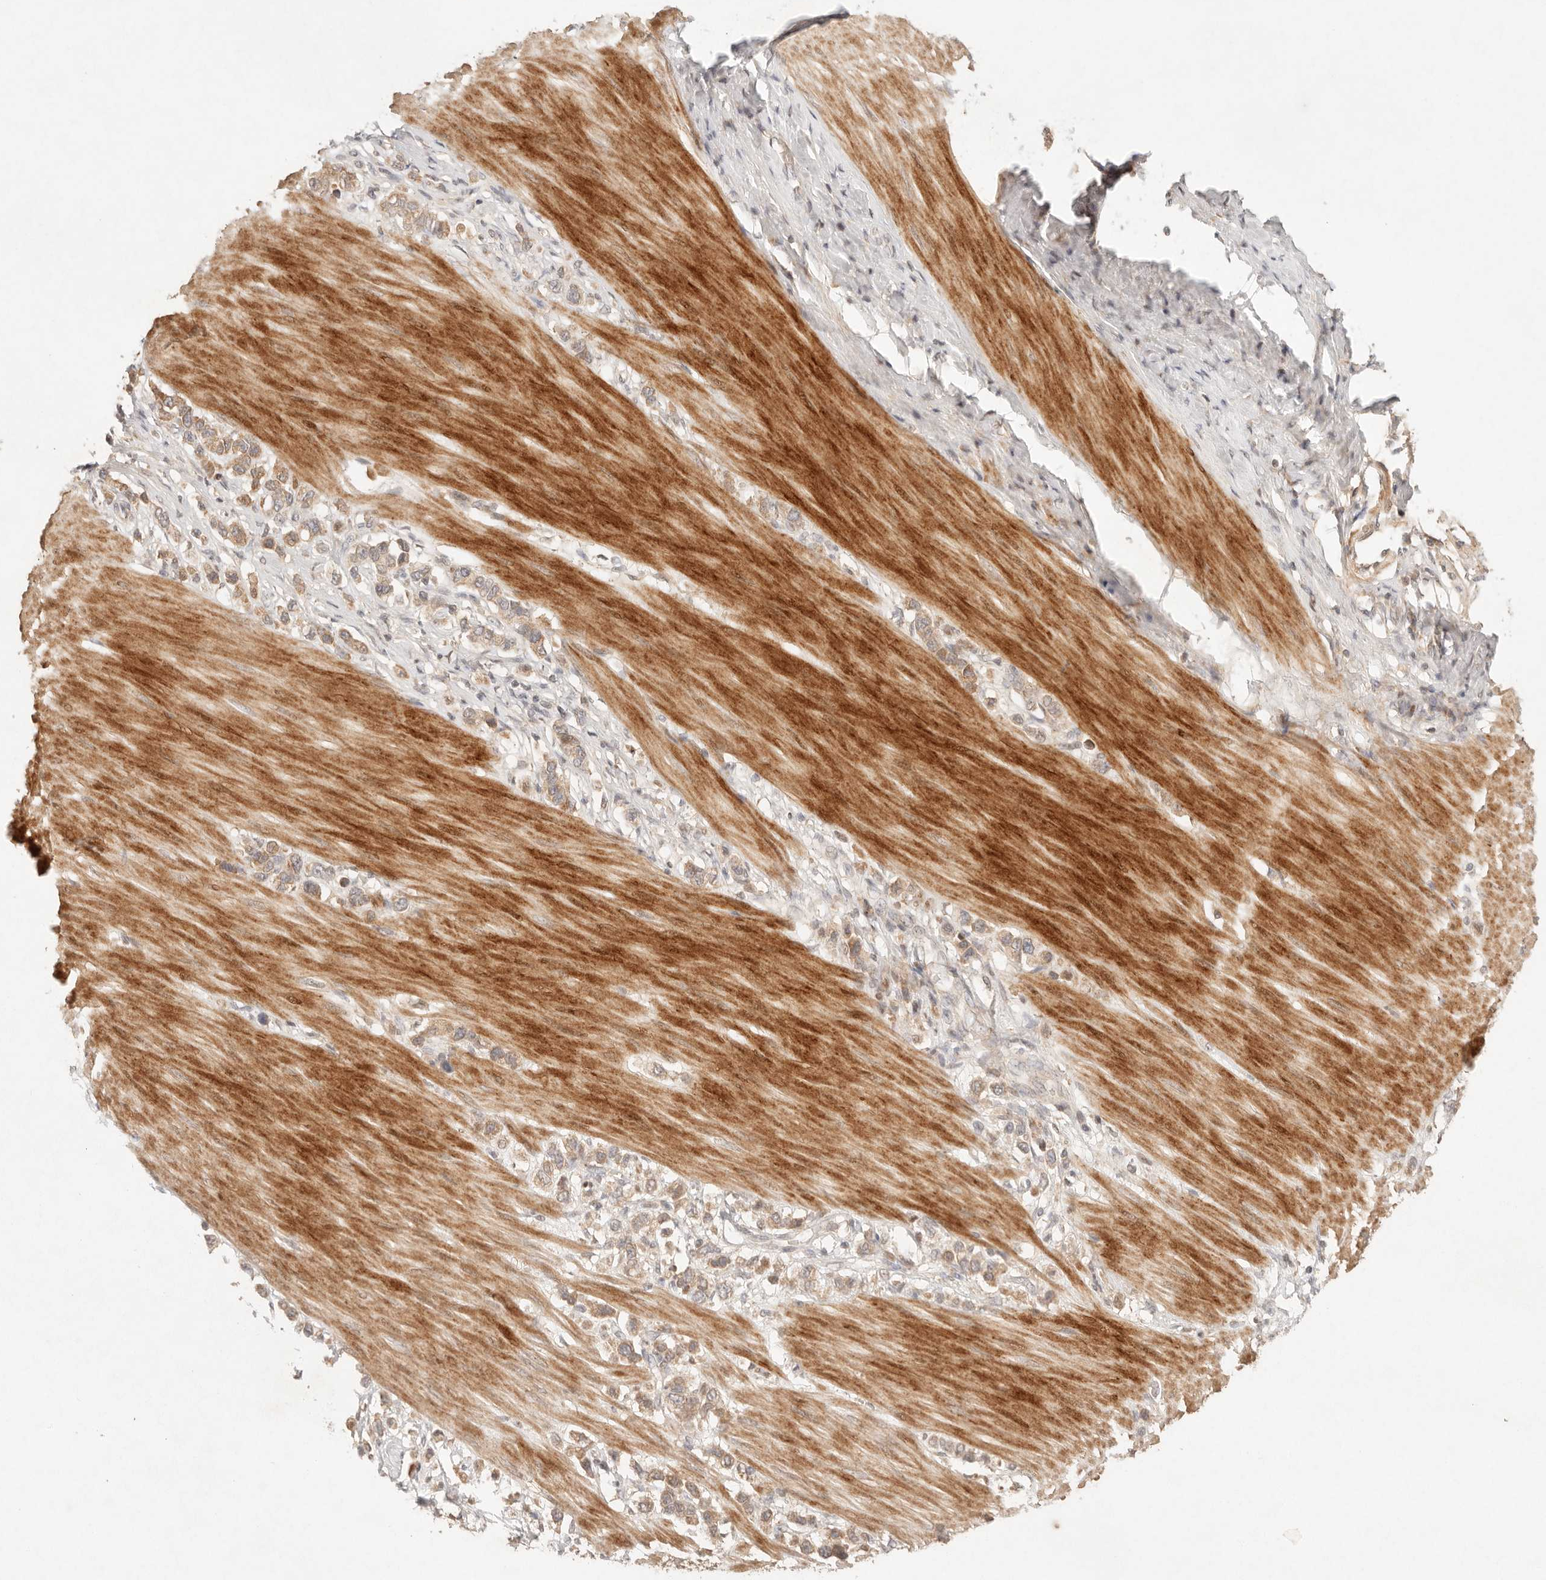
{"staining": {"intensity": "moderate", "quantity": ">75%", "location": "cytoplasmic/membranous"}, "tissue": "stomach cancer", "cell_type": "Tumor cells", "image_type": "cancer", "snomed": [{"axis": "morphology", "description": "Adenocarcinoma, NOS"}, {"axis": "topography", "description": "Stomach"}], "caption": "Brown immunohistochemical staining in human stomach adenocarcinoma exhibits moderate cytoplasmic/membranous expression in approximately >75% of tumor cells.", "gene": "PHLDA3", "patient": {"sex": "female", "age": 65}}